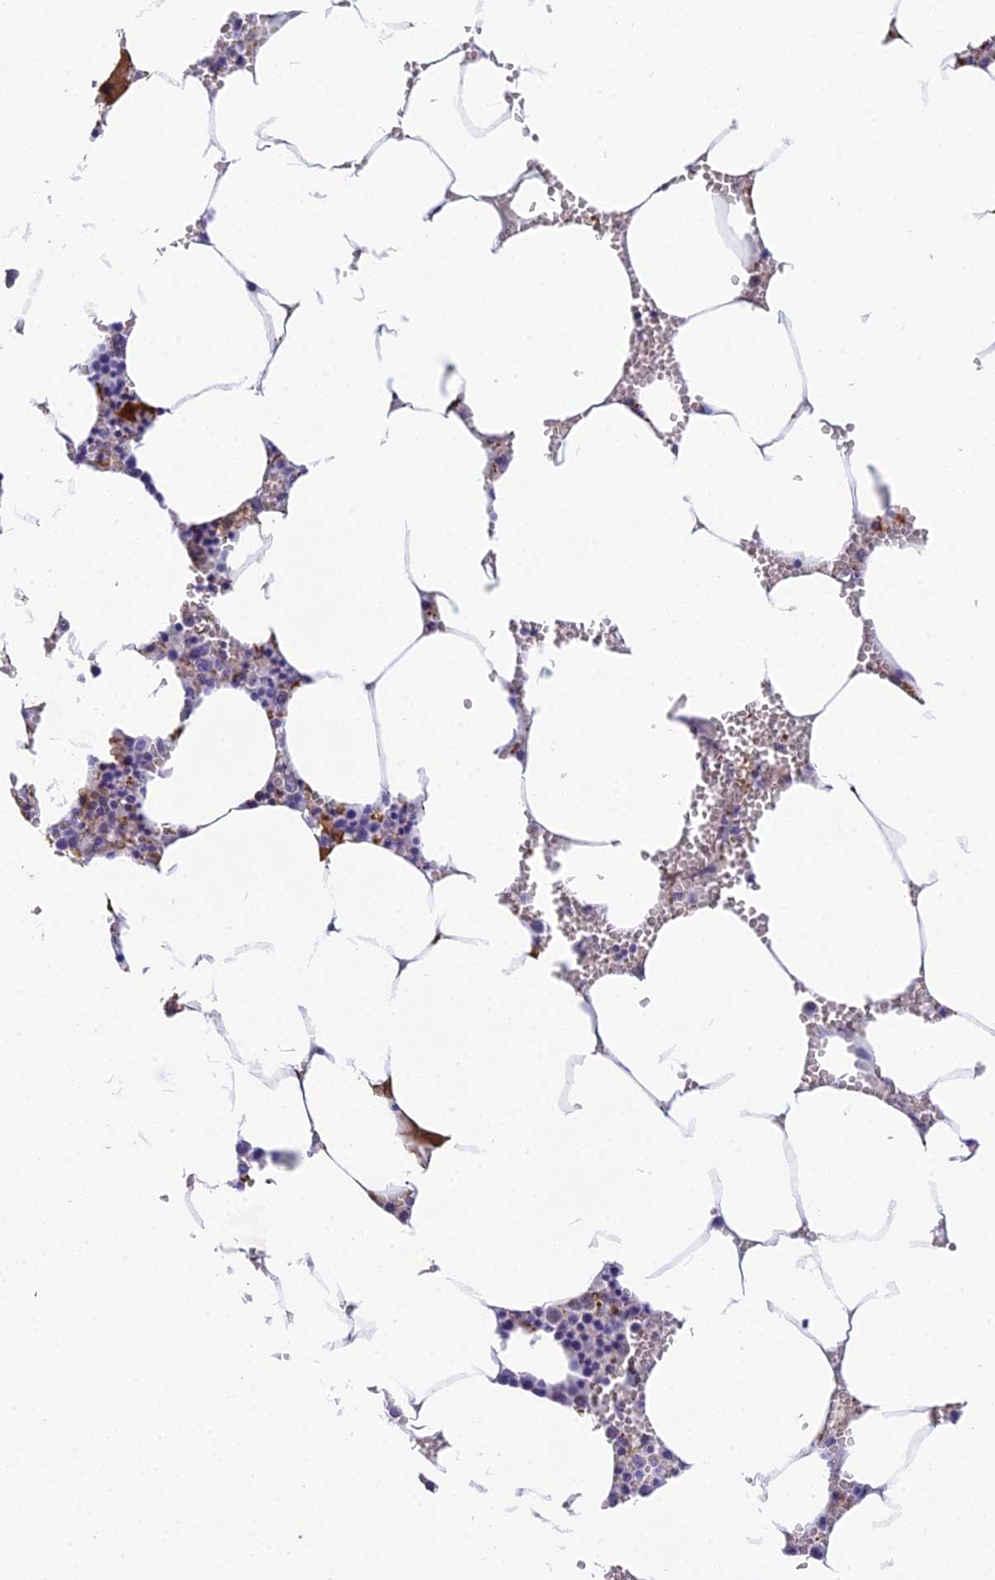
{"staining": {"intensity": "moderate", "quantity": "<25%", "location": "cytoplasmic/membranous"}, "tissue": "bone marrow", "cell_type": "Hematopoietic cells", "image_type": "normal", "snomed": [{"axis": "morphology", "description": "Normal tissue, NOS"}, {"axis": "topography", "description": "Bone marrow"}], "caption": "The histopathology image exhibits staining of benign bone marrow, revealing moderate cytoplasmic/membranous protein expression (brown color) within hematopoietic cells.", "gene": "CMC1", "patient": {"sex": "male", "age": 70}}